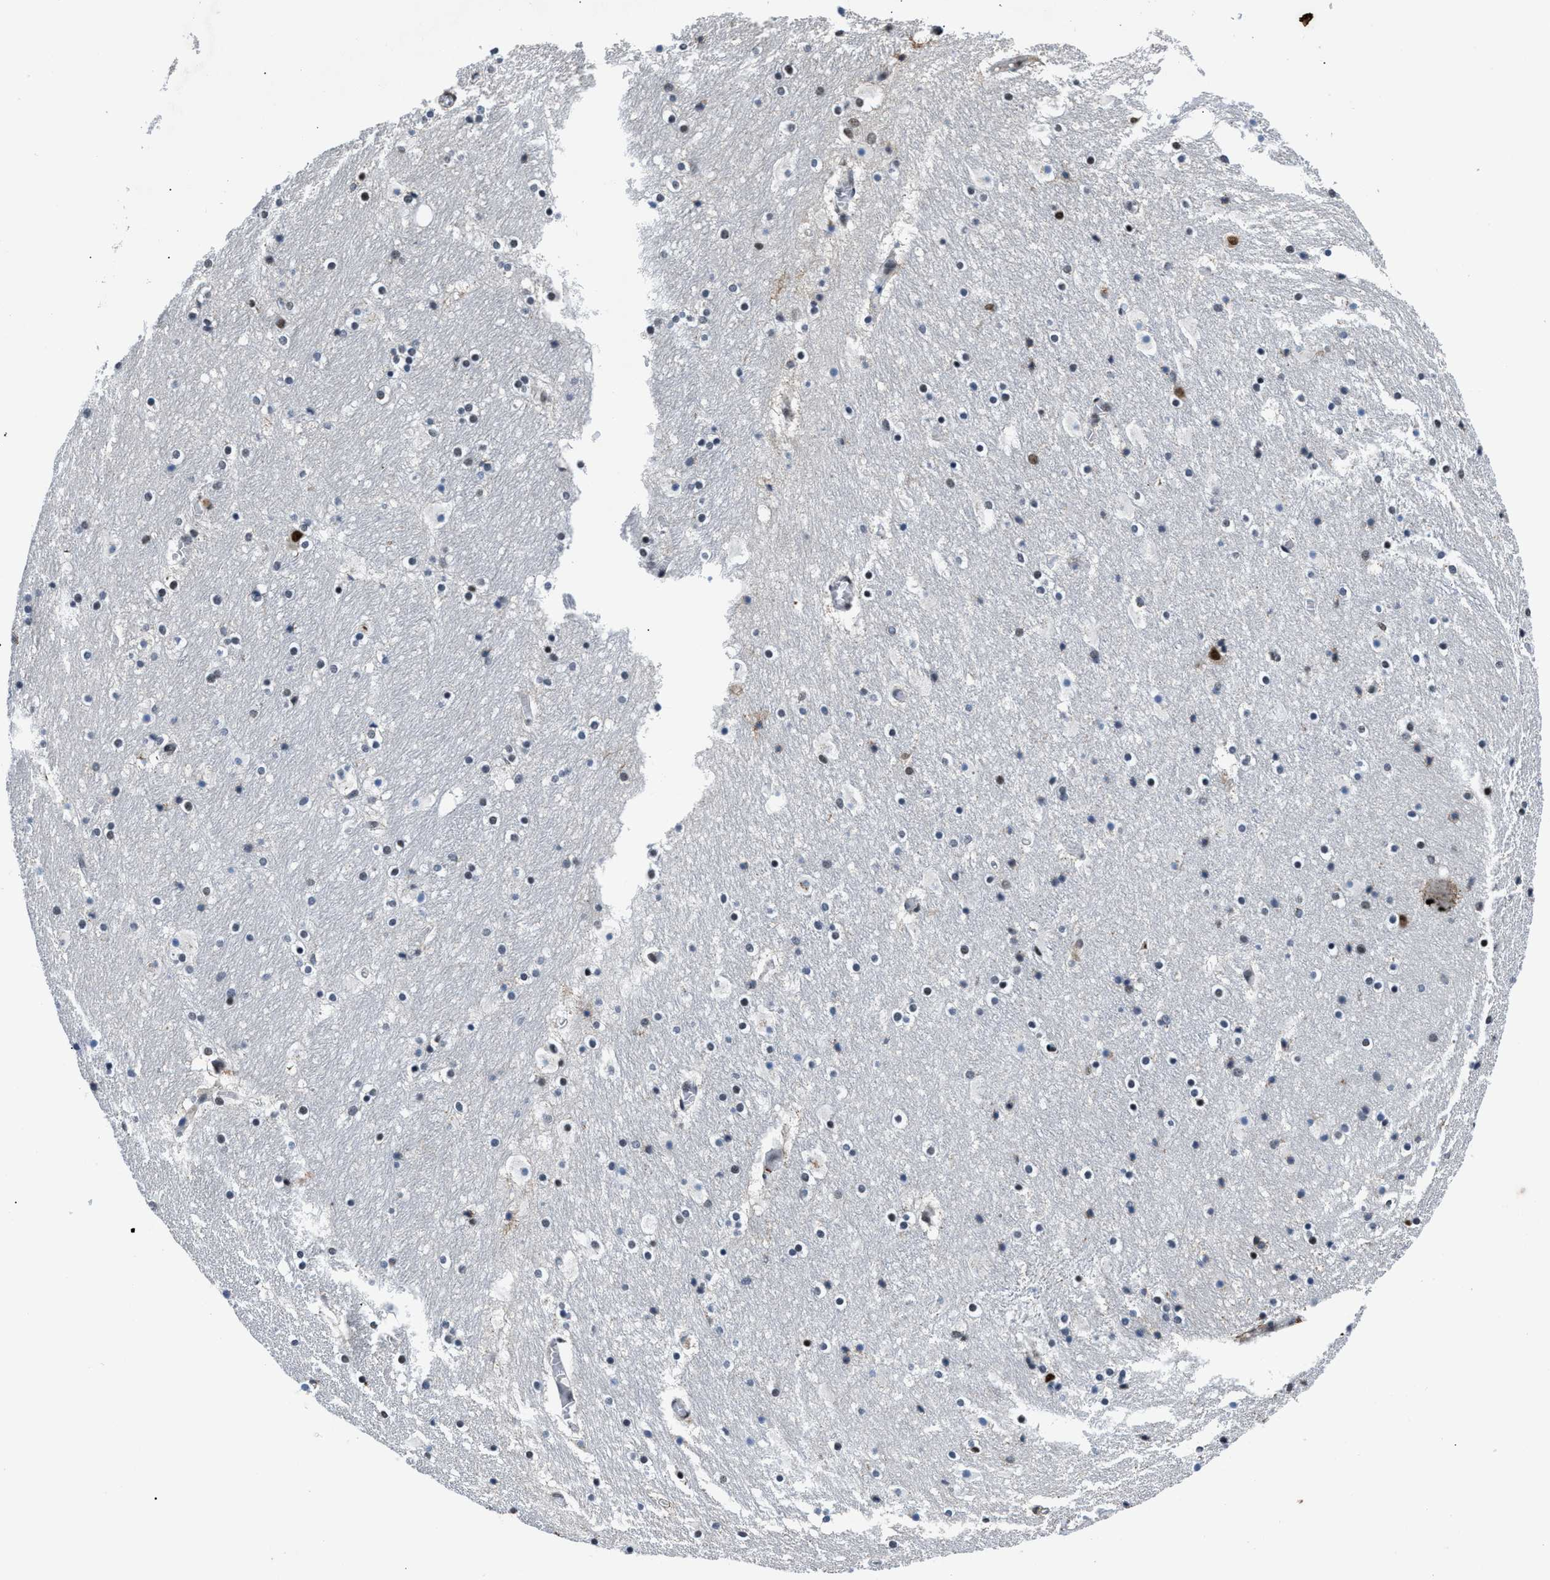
{"staining": {"intensity": "moderate", "quantity": "25%-75%", "location": "nuclear"}, "tissue": "hippocampus", "cell_type": "Glial cells", "image_type": "normal", "snomed": [{"axis": "morphology", "description": "Normal tissue, NOS"}, {"axis": "topography", "description": "Hippocampus"}], "caption": "An image showing moderate nuclear staining in approximately 25%-75% of glial cells in unremarkable hippocampus, as visualized by brown immunohistochemical staining.", "gene": "HNRNPF", "patient": {"sex": "male", "age": 45}}